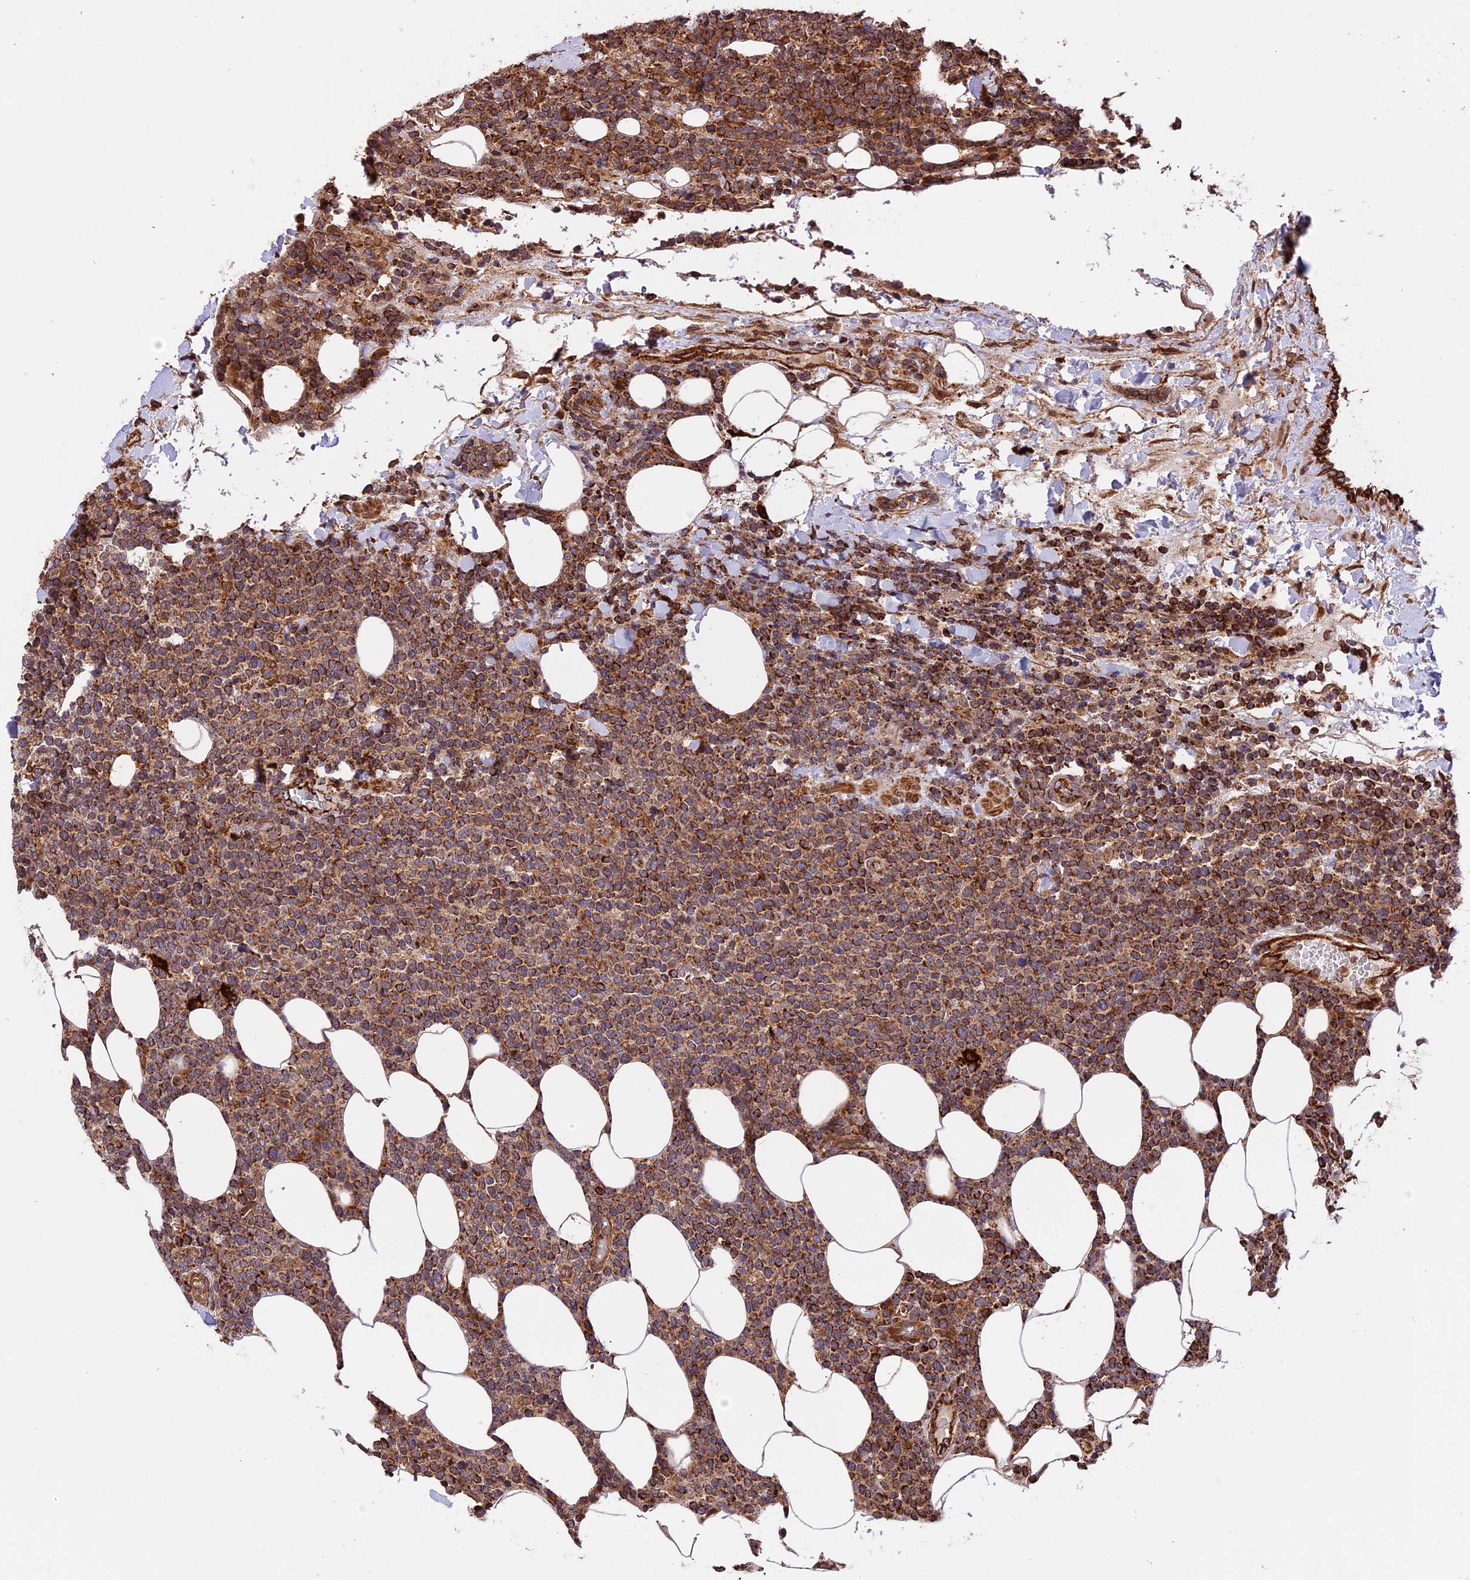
{"staining": {"intensity": "moderate", "quantity": ">75%", "location": "cytoplasmic/membranous"}, "tissue": "lymphoma", "cell_type": "Tumor cells", "image_type": "cancer", "snomed": [{"axis": "morphology", "description": "Malignant lymphoma, non-Hodgkin's type, High grade"}, {"axis": "topography", "description": "Lymph node"}], "caption": "Lymphoma stained with DAB (3,3'-diaminobenzidine) immunohistochemistry (IHC) displays medium levels of moderate cytoplasmic/membranous staining in about >75% of tumor cells. Nuclei are stained in blue.", "gene": "HERPUD1", "patient": {"sex": "male", "age": 61}}